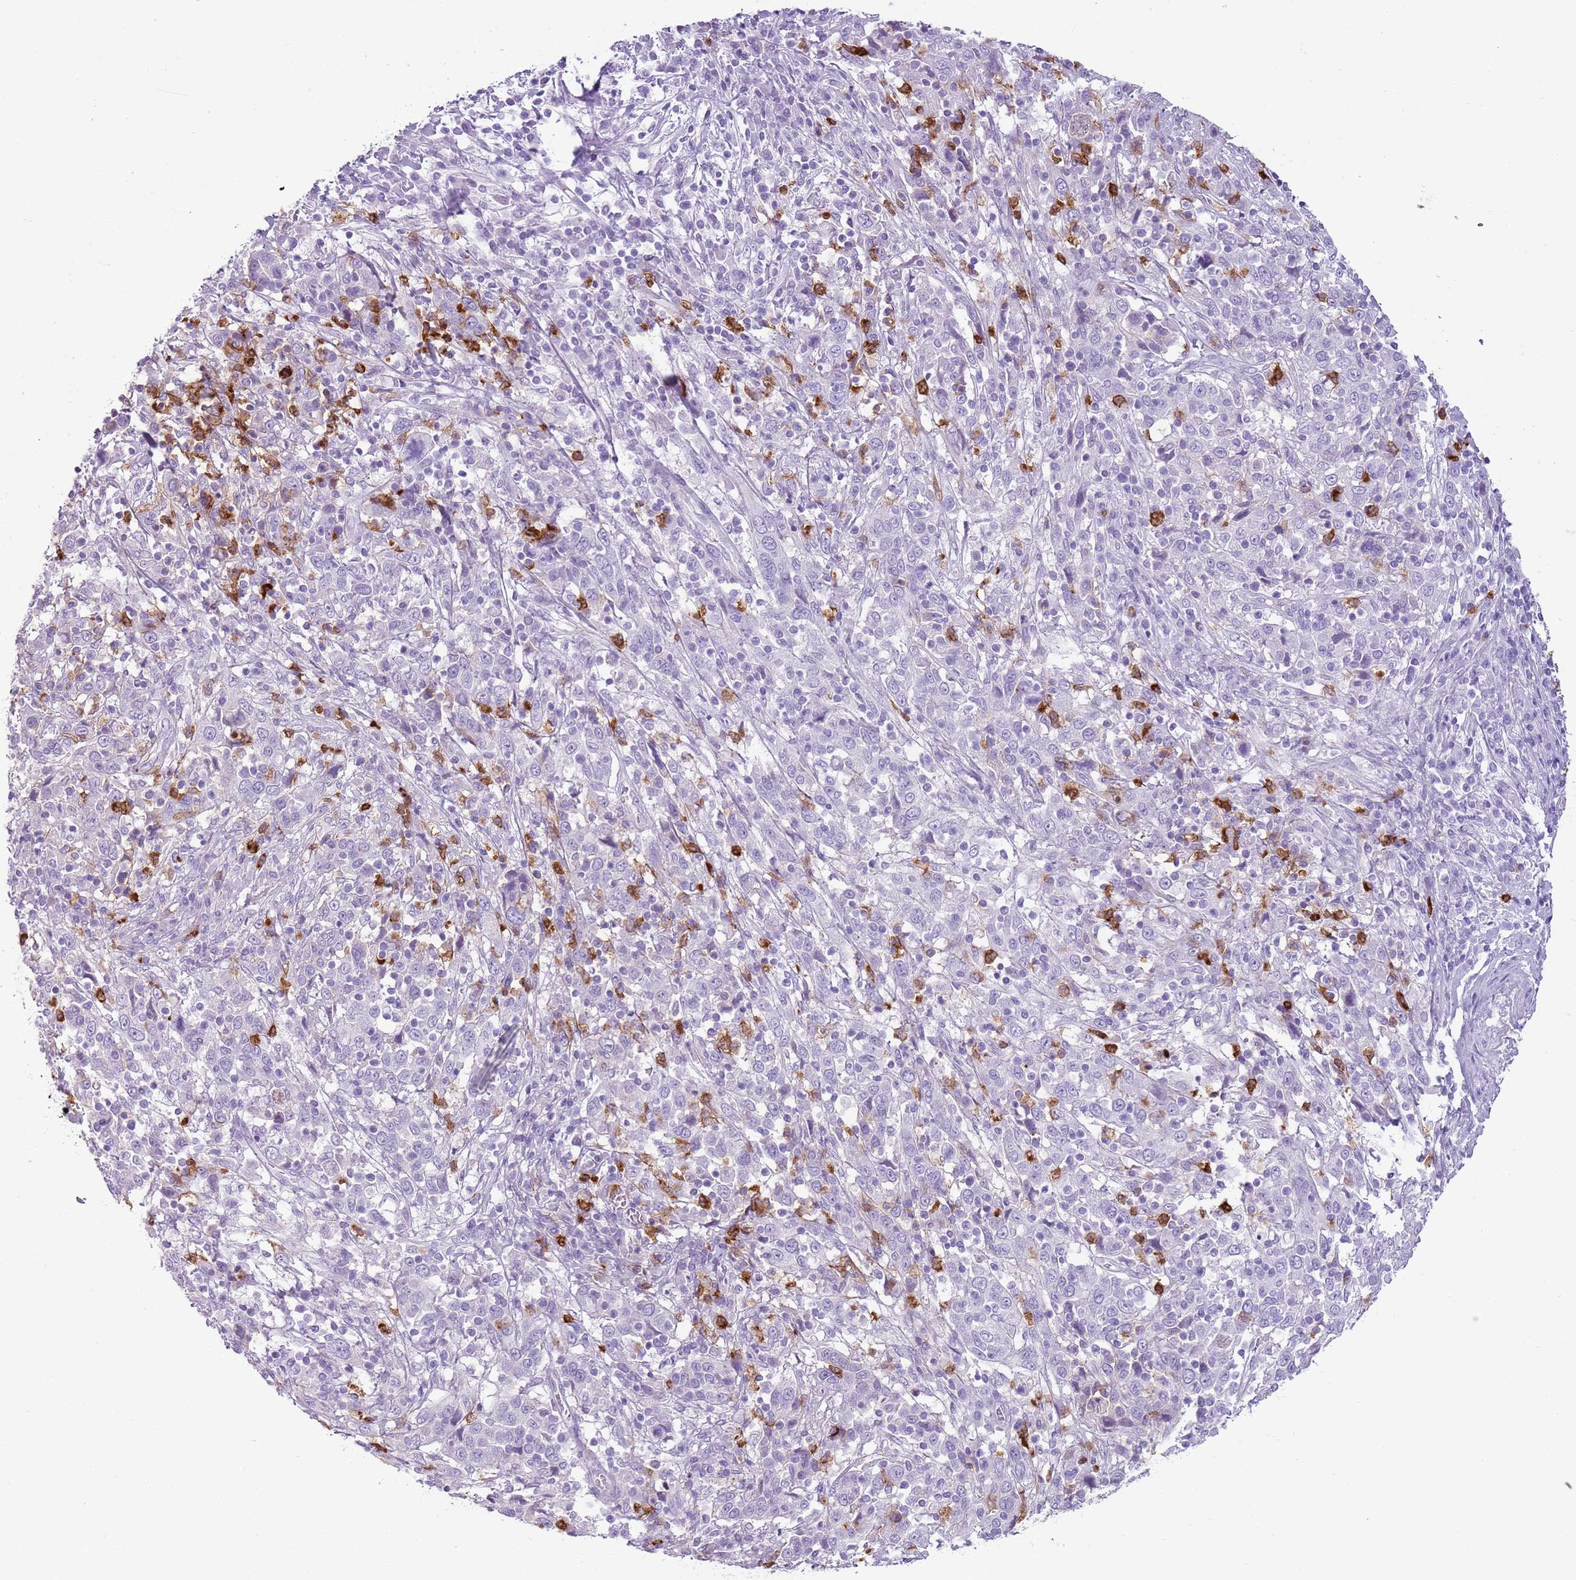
{"staining": {"intensity": "negative", "quantity": "none", "location": "none"}, "tissue": "cervical cancer", "cell_type": "Tumor cells", "image_type": "cancer", "snomed": [{"axis": "morphology", "description": "Squamous cell carcinoma, NOS"}, {"axis": "topography", "description": "Cervix"}], "caption": "A histopathology image of human cervical cancer is negative for staining in tumor cells.", "gene": "CD177", "patient": {"sex": "female", "age": 46}}